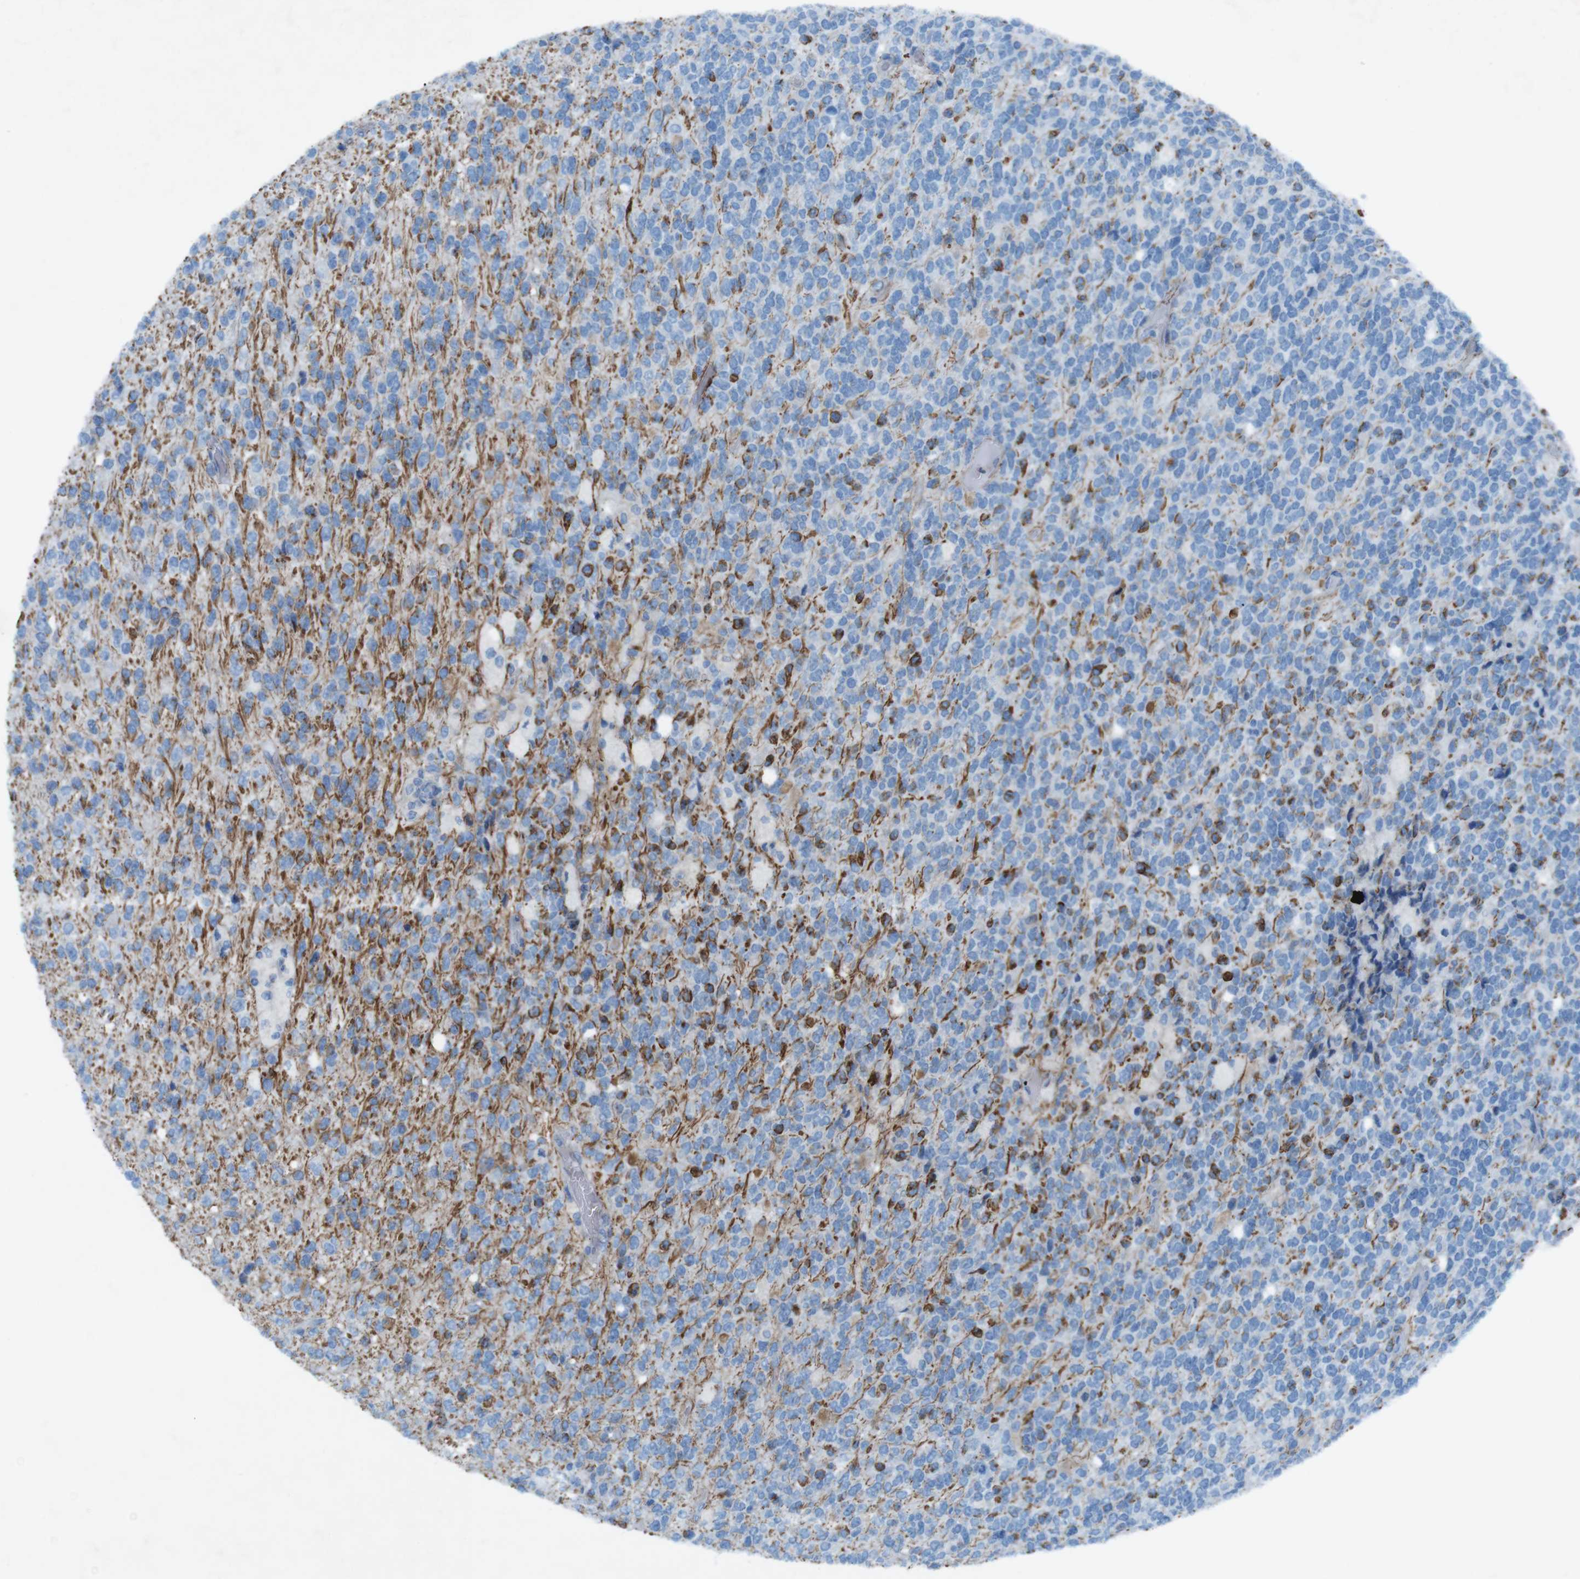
{"staining": {"intensity": "moderate", "quantity": "25%-75%", "location": "cytoplasmic/membranous"}, "tissue": "glioma", "cell_type": "Tumor cells", "image_type": "cancer", "snomed": [{"axis": "morphology", "description": "Glioma, malignant, High grade"}, {"axis": "topography", "description": "pancreas cauda"}], "caption": "Human glioma stained with a protein marker shows moderate staining in tumor cells.", "gene": "MOGAT3", "patient": {"sex": "male", "age": 60}}